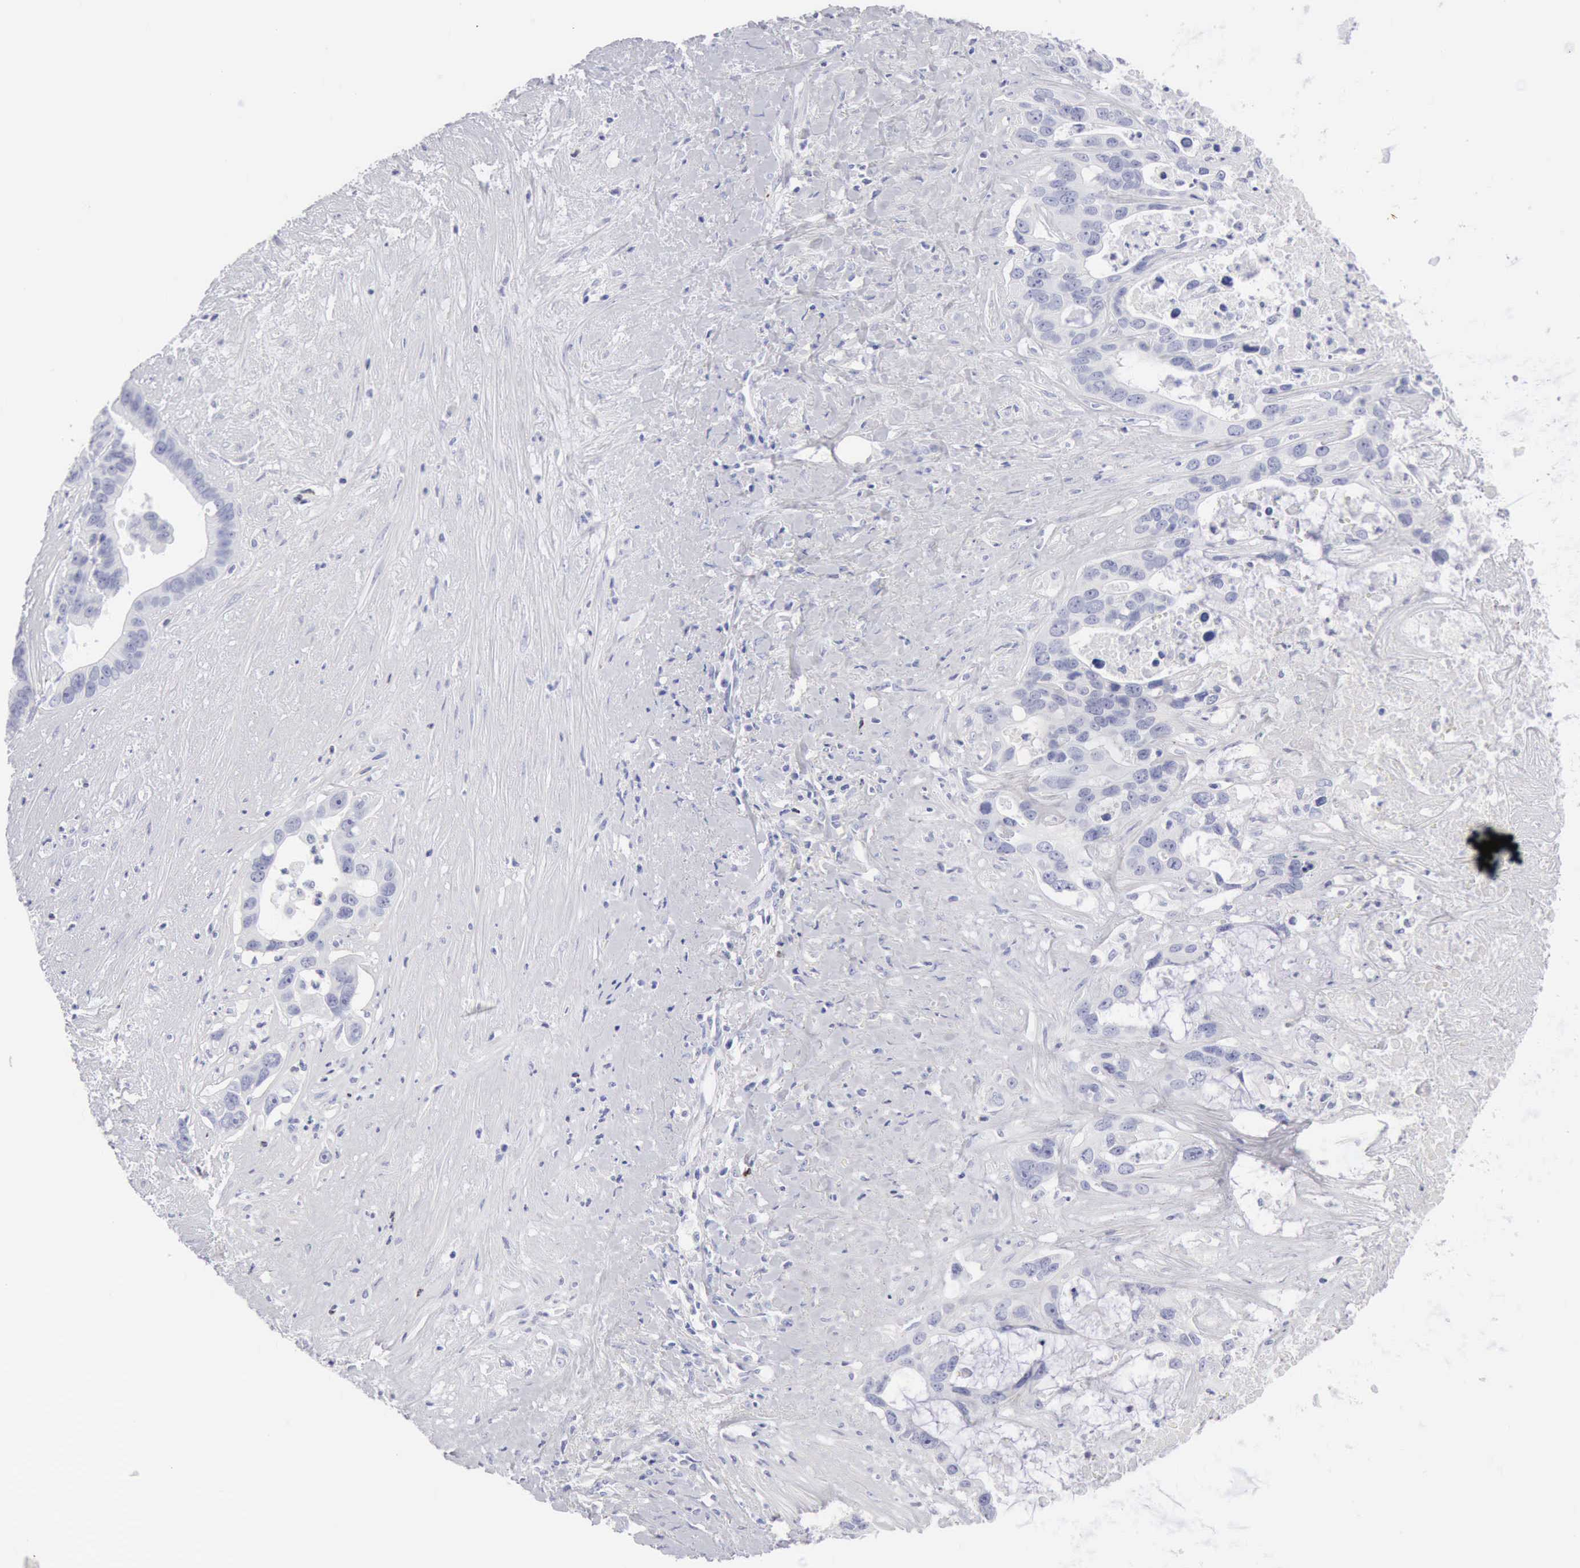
{"staining": {"intensity": "negative", "quantity": "none", "location": "none"}, "tissue": "liver cancer", "cell_type": "Tumor cells", "image_type": "cancer", "snomed": [{"axis": "morphology", "description": "Cholangiocarcinoma"}, {"axis": "topography", "description": "Liver"}], "caption": "This is an IHC histopathology image of human liver cholangiocarcinoma. There is no expression in tumor cells.", "gene": "GZMB", "patient": {"sex": "female", "age": 65}}